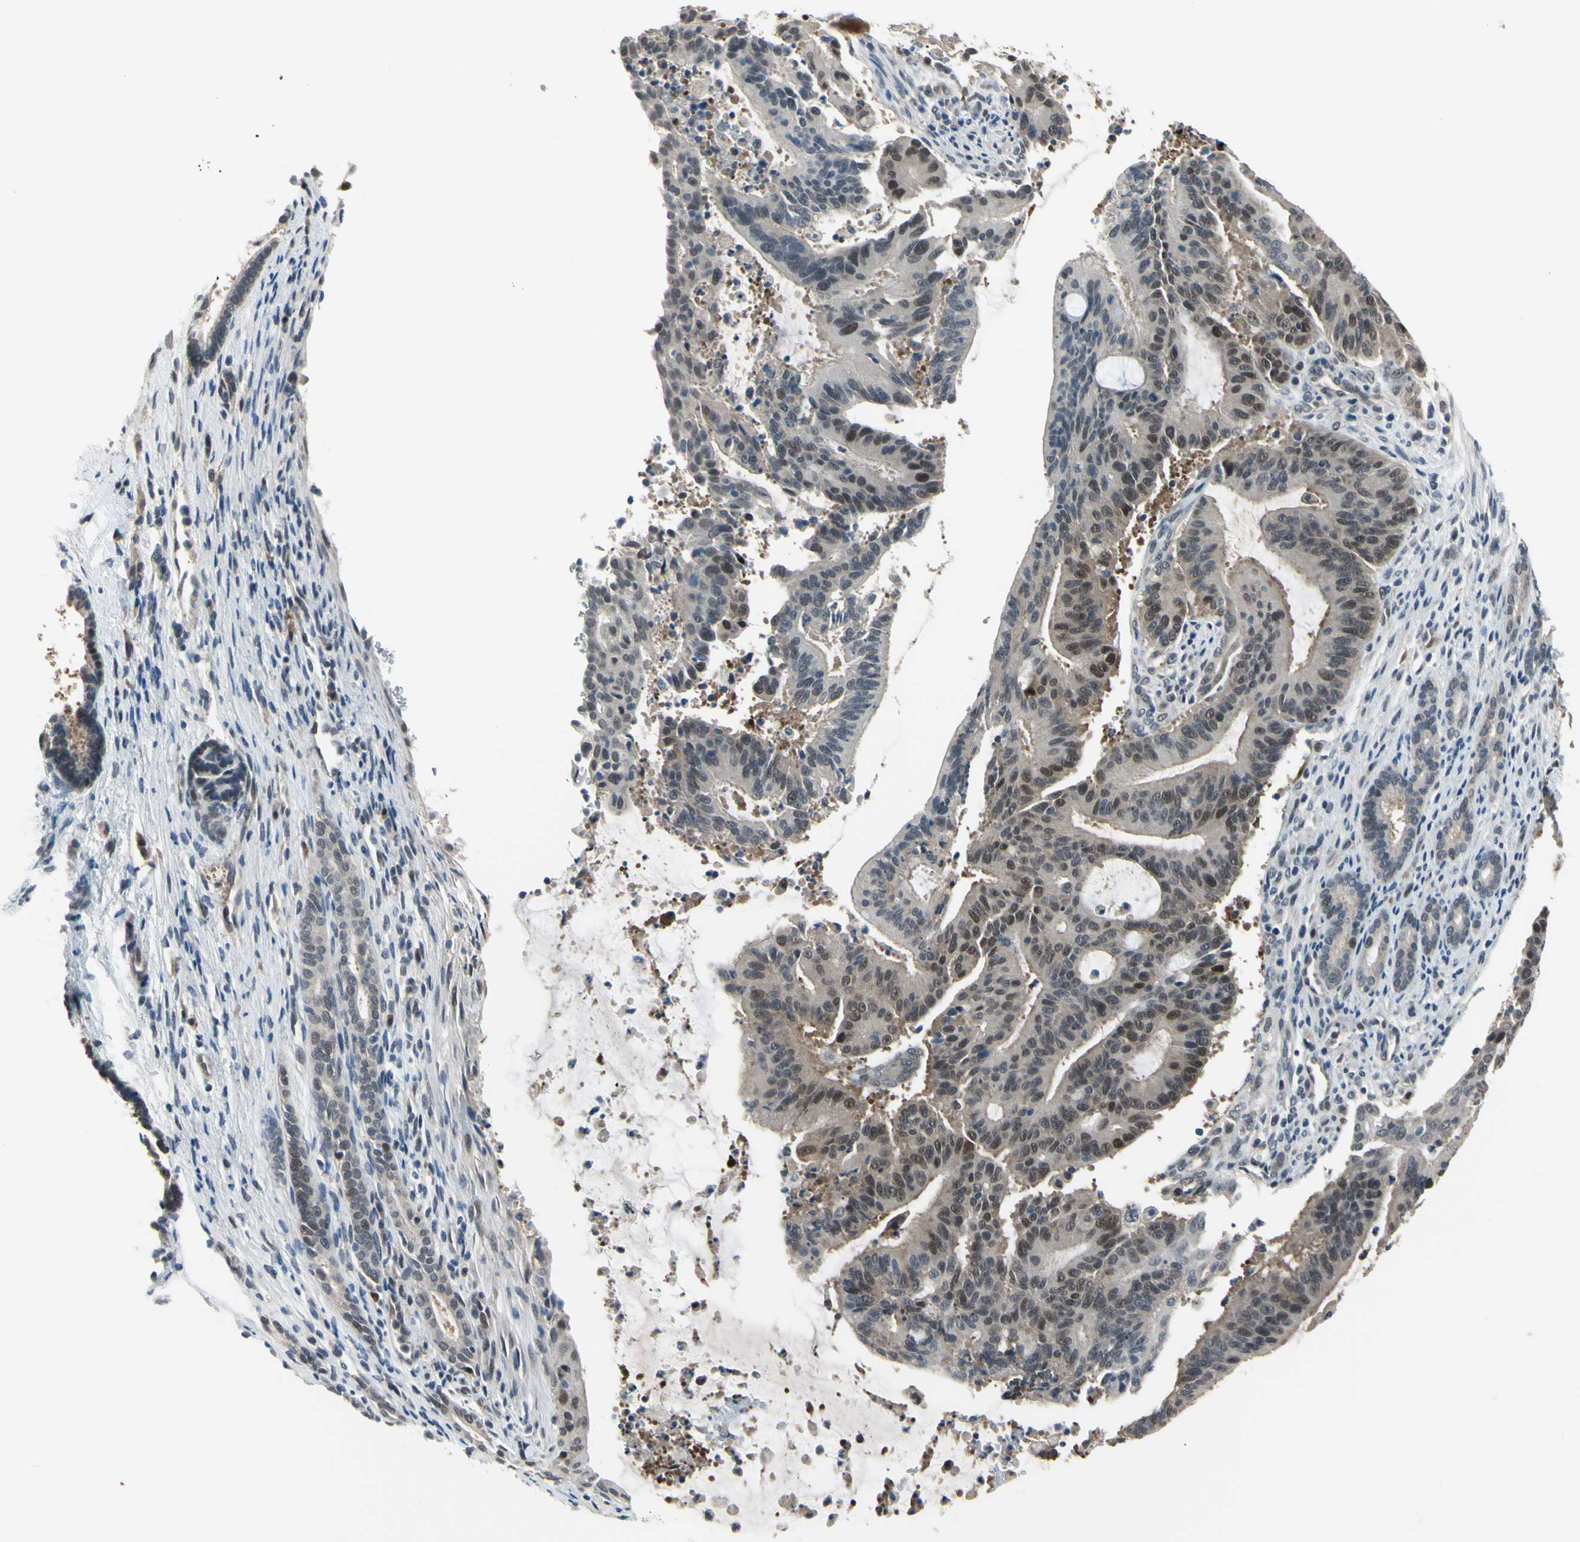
{"staining": {"intensity": "weak", "quantity": ">75%", "location": "cytoplasmic/membranous,nuclear"}, "tissue": "liver cancer", "cell_type": "Tumor cells", "image_type": "cancer", "snomed": [{"axis": "morphology", "description": "Cholangiocarcinoma"}, {"axis": "topography", "description": "Liver"}], "caption": "This is an image of IHC staining of liver cancer, which shows weak positivity in the cytoplasmic/membranous and nuclear of tumor cells.", "gene": "HSPA4", "patient": {"sex": "female", "age": 73}}